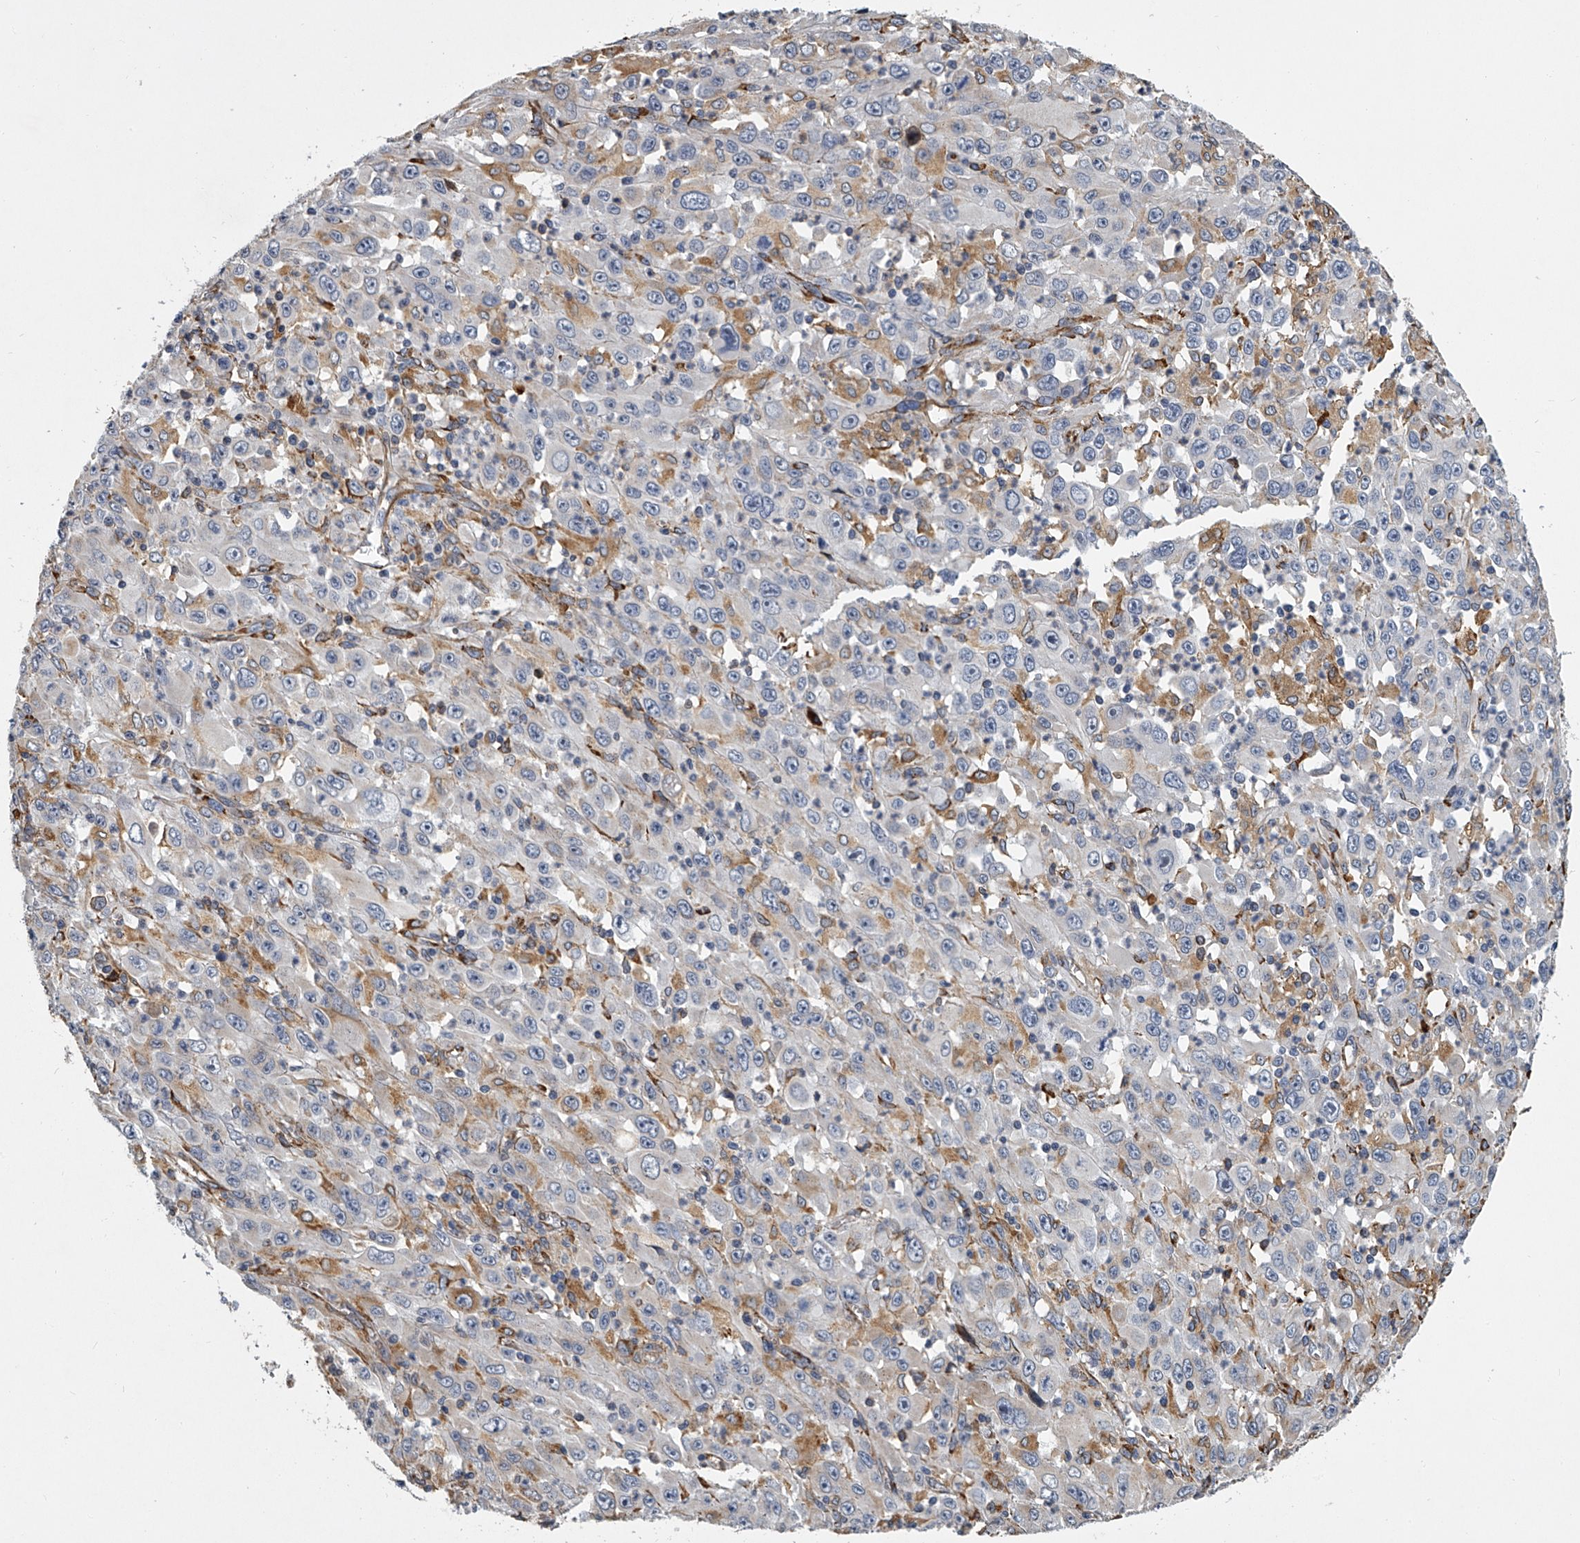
{"staining": {"intensity": "moderate", "quantity": "<25%", "location": "cytoplasmic/membranous"}, "tissue": "melanoma", "cell_type": "Tumor cells", "image_type": "cancer", "snomed": [{"axis": "morphology", "description": "Malignant melanoma, Metastatic site"}, {"axis": "topography", "description": "Skin"}], "caption": "Approximately <25% of tumor cells in human melanoma display moderate cytoplasmic/membranous protein staining as visualized by brown immunohistochemical staining.", "gene": "TMEM63C", "patient": {"sex": "female", "age": 56}}